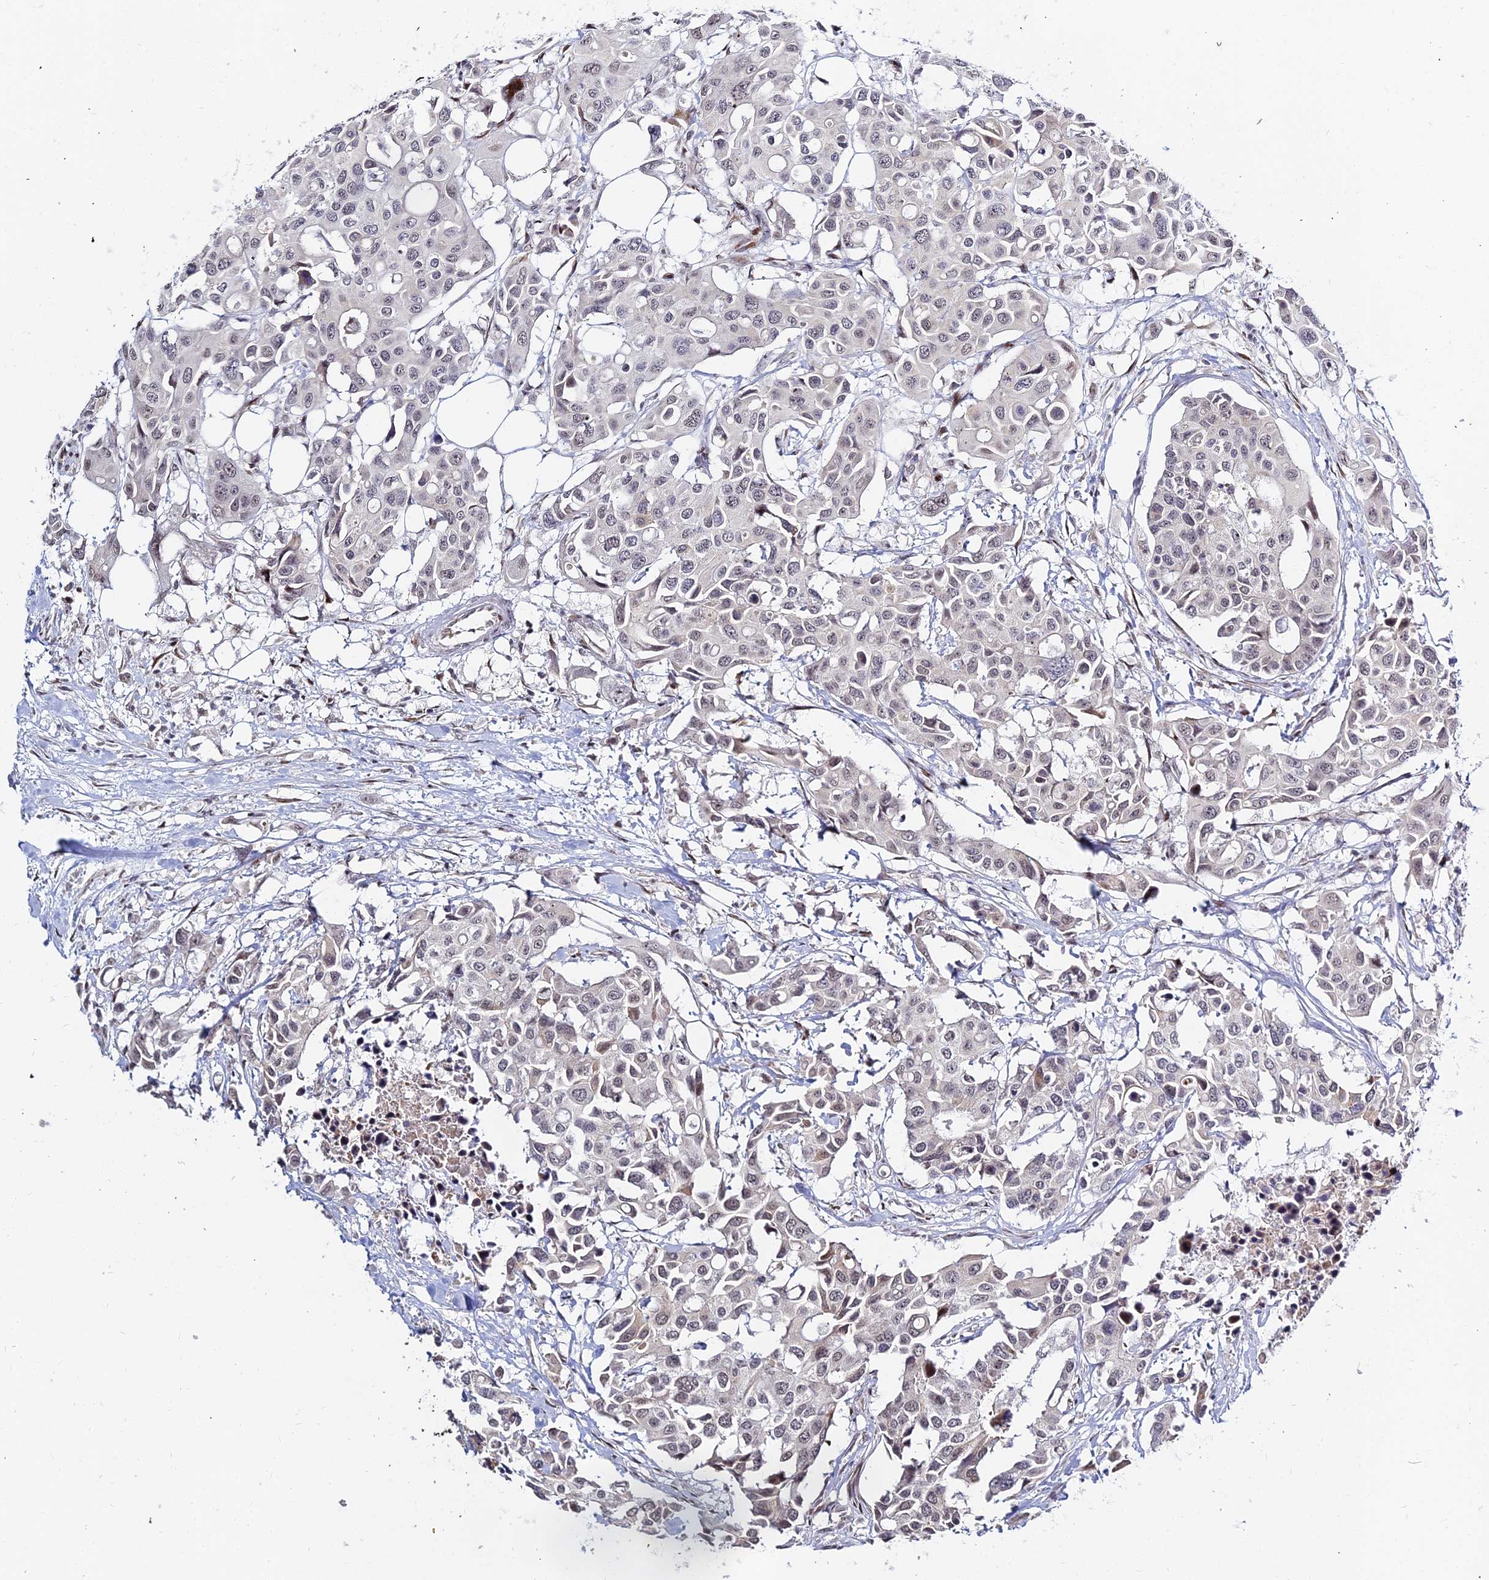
{"staining": {"intensity": "weak", "quantity": "<25%", "location": "nuclear"}, "tissue": "colorectal cancer", "cell_type": "Tumor cells", "image_type": "cancer", "snomed": [{"axis": "morphology", "description": "Adenocarcinoma, NOS"}, {"axis": "topography", "description": "Colon"}], "caption": "Immunohistochemical staining of human colorectal cancer displays no significant positivity in tumor cells.", "gene": "ABCA2", "patient": {"sex": "male", "age": 77}}